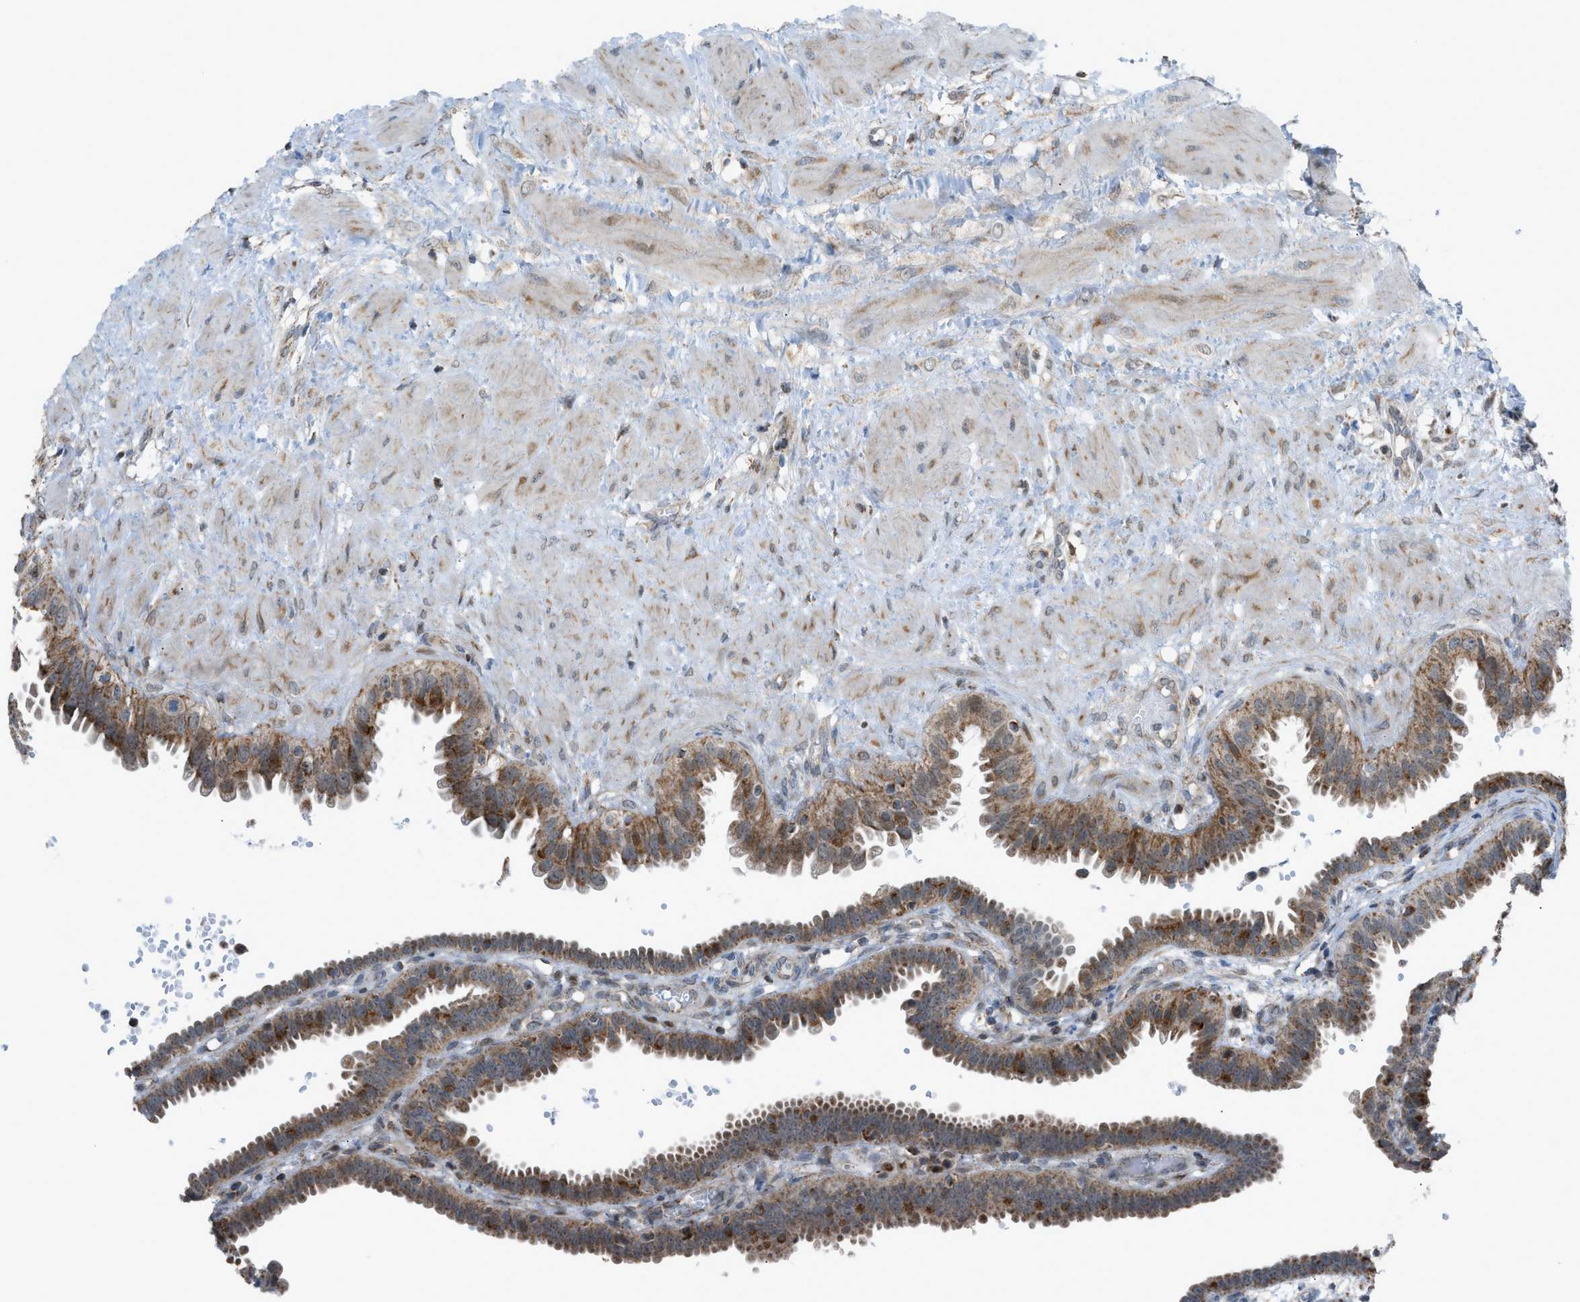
{"staining": {"intensity": "moderate", "quantity": ">75%", "location": "cytoplasmic/membranous"}, "tissue": "fallopian tube", "cell_type": "Glandular cells", "image_type": "normal", "snomed": [{"axis": "morphology", "description": "Normal tissue, NOS"}, {"axis": "topography", "description": "Fallopian tube"}, {"axis": "topography", "description": "Placenta"}], "caption": "An IHC photomicrograph of benign tissue is shown. Protein staining in brown highlights moderate cytoplasmic/membranous positivity in fallopian tube within glandular cells.", "gene": "SRM", "patient": {"sex": "female", "age": 34}}